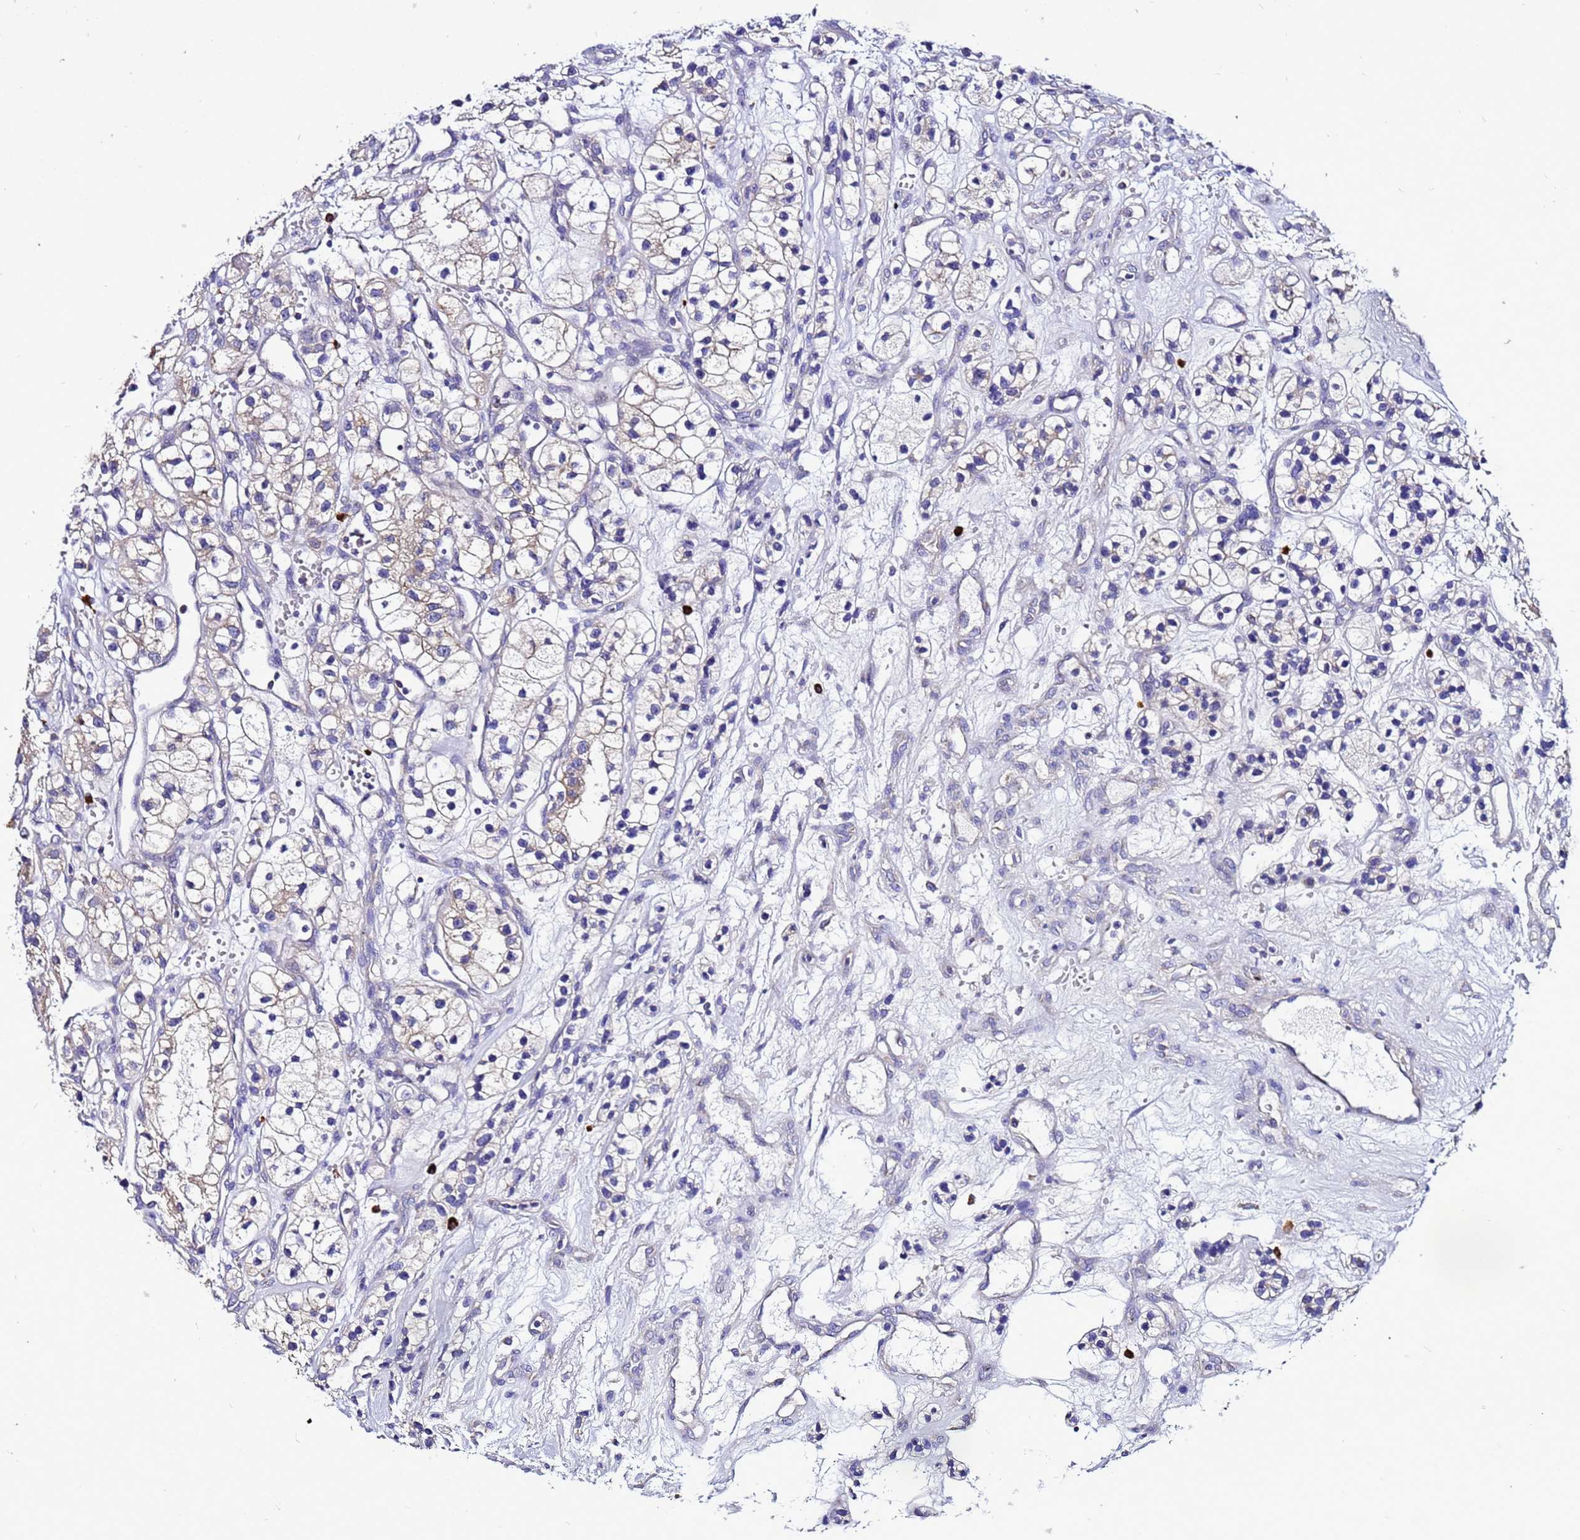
{"staining": {"intensity": "weak", "quantity": "<25%", "location": "cytoplasmic/membranous"}, "tissue": "renal cancer", "cell_type": "Tumor cells", "image_type": "cancer", "snomed": [{"axis": "morphology", "description": "Adenocarcinoma, NOS"}, {"axis": "topography", "description": "Kidney"}], "caption": "This is an immunohistochemistry image of renal cancer (adenocarcinoma). There is no expression in tumor cells.", "gene": "HIGD2A", "patient": {"sex": "female", "age": 57}}